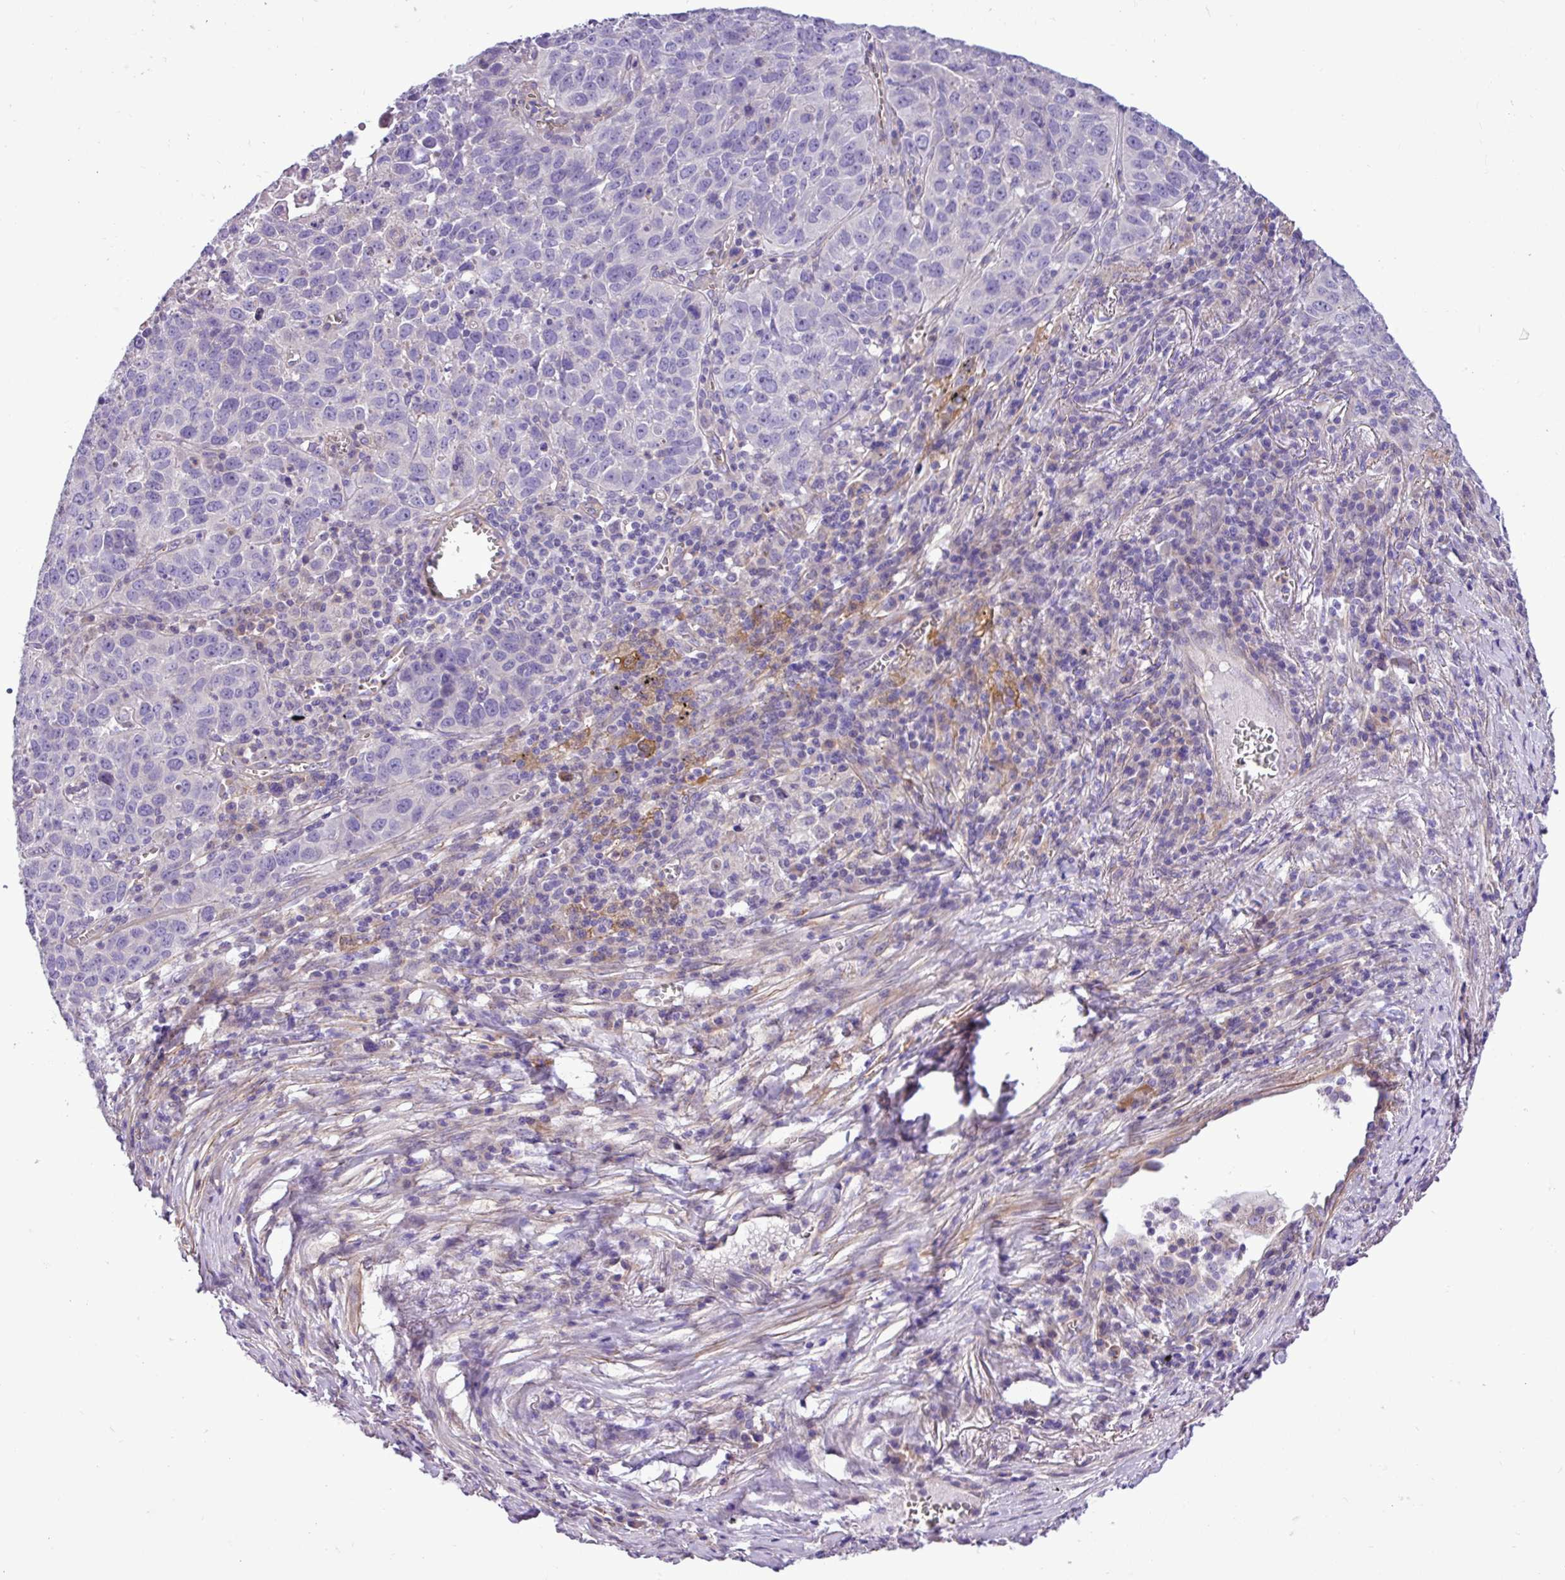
{"staining": {"intensity": "negative", "quantity": "none", "location": "none"}, "tissue": "lung cancer", "cell_type": "Tumor cells", "image_type": "cancer", "snomed": [{"axis": "morphology", "description": "Squamous cell carcinoma, NOS"}, {"axis": "topography", "description": "Lung"}], "caption": "Tumor cells show no significant positivity in squamous cell carcinoma (lung). (DAB immunohistochemistry, high magnification).", "gene": "C11orf91", "patient": {"sex": "male", "age": 76}}